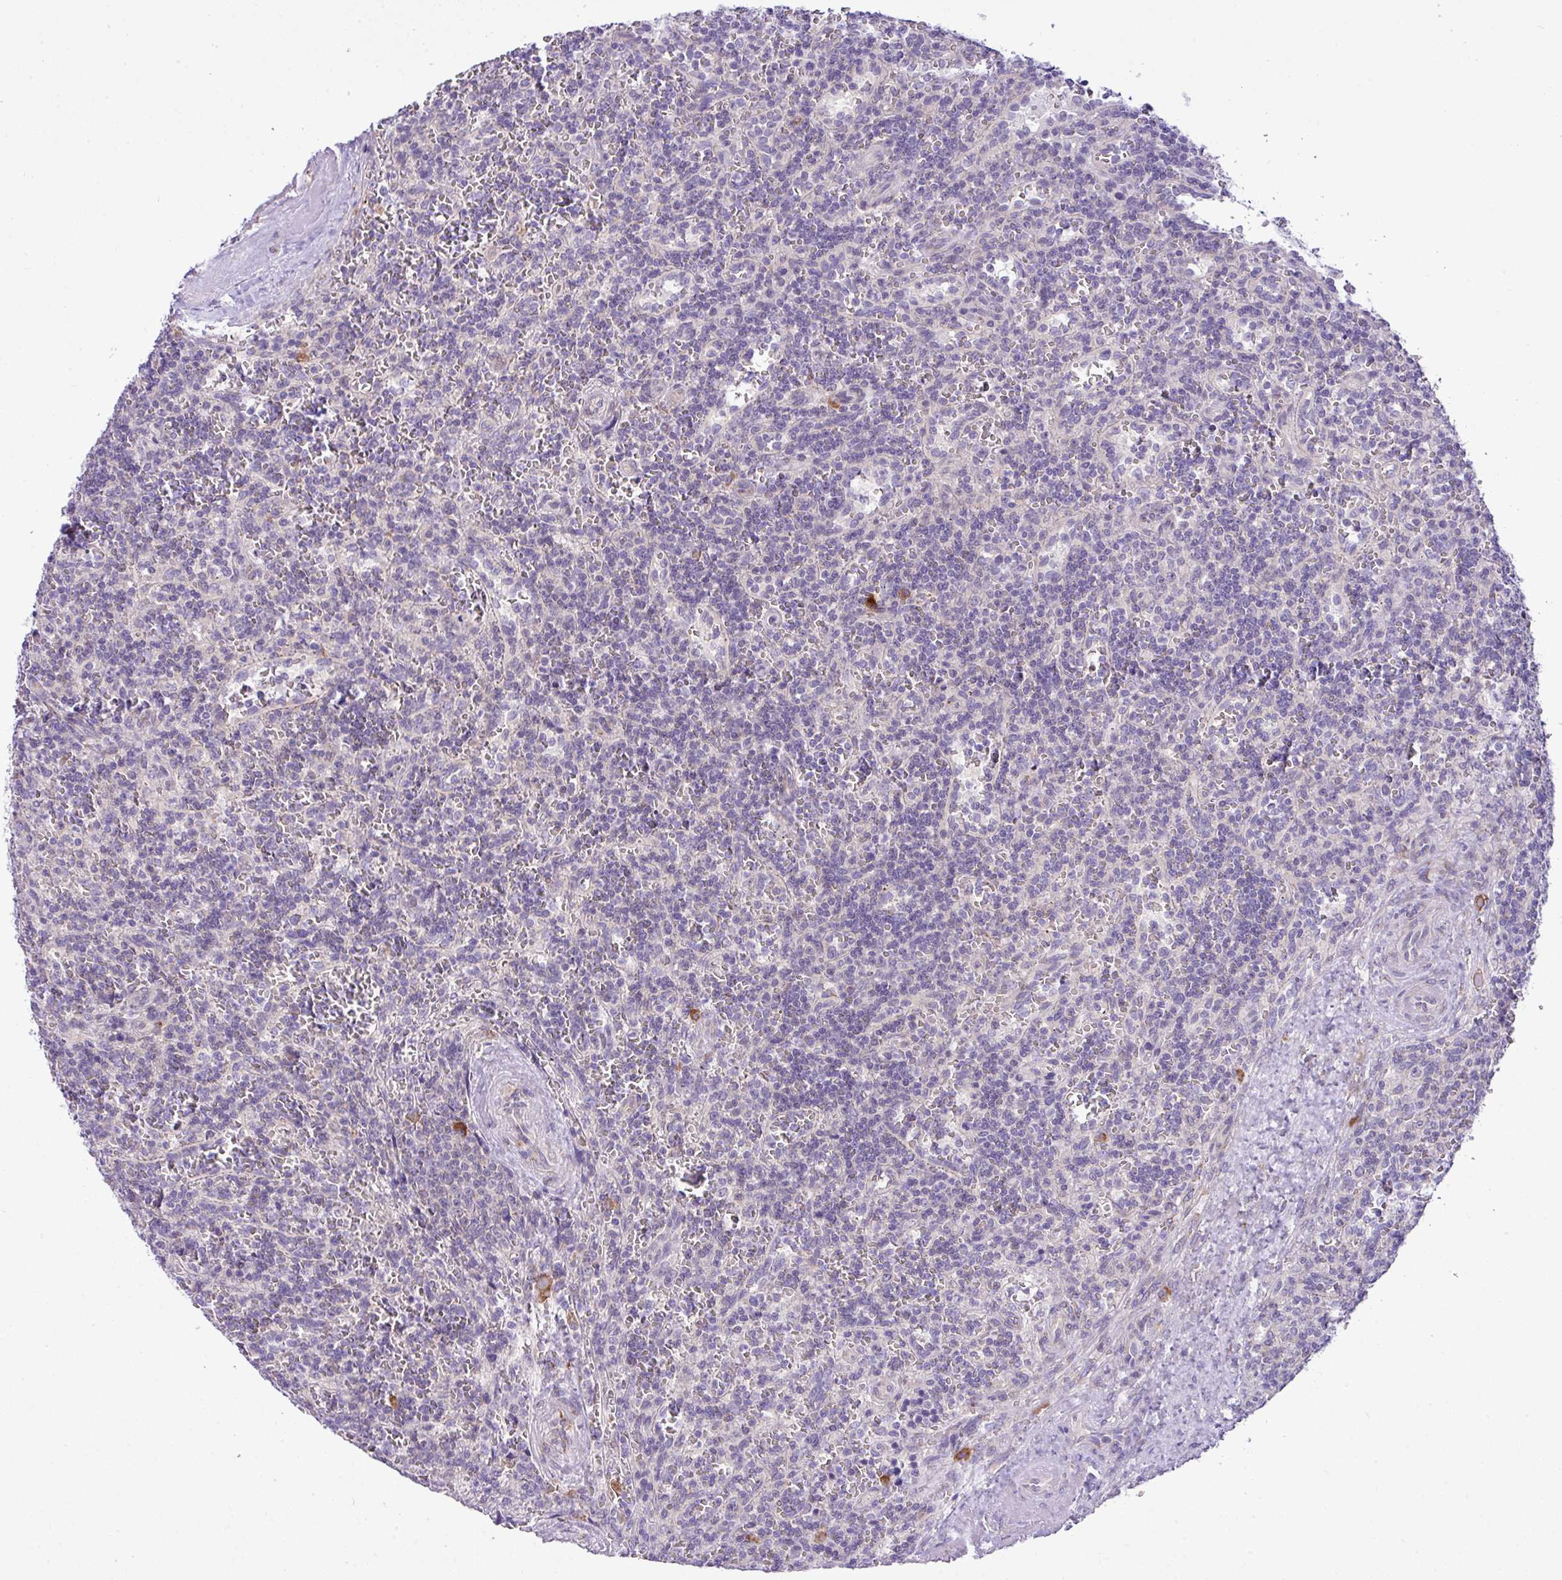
{"staining": {"intensity": "negative", "quantity": "none", "location": "none"}, "tissue": "lymphoma", "cell_type": "Tumor cells", "image_type": "cancer", "snomed": [{"axis": "morphology", "description": "Malignant lymphoma, non-Hodgkin's type, Low grade"}, {"axis": "topography", "description": "Spleen"}], "caption": "Human lymphoma stained for a protein using IHC demonstrates no positivity in tumor cells.", "gene": "CFAP97", "patient": {"sex": "male", "age": 73}}